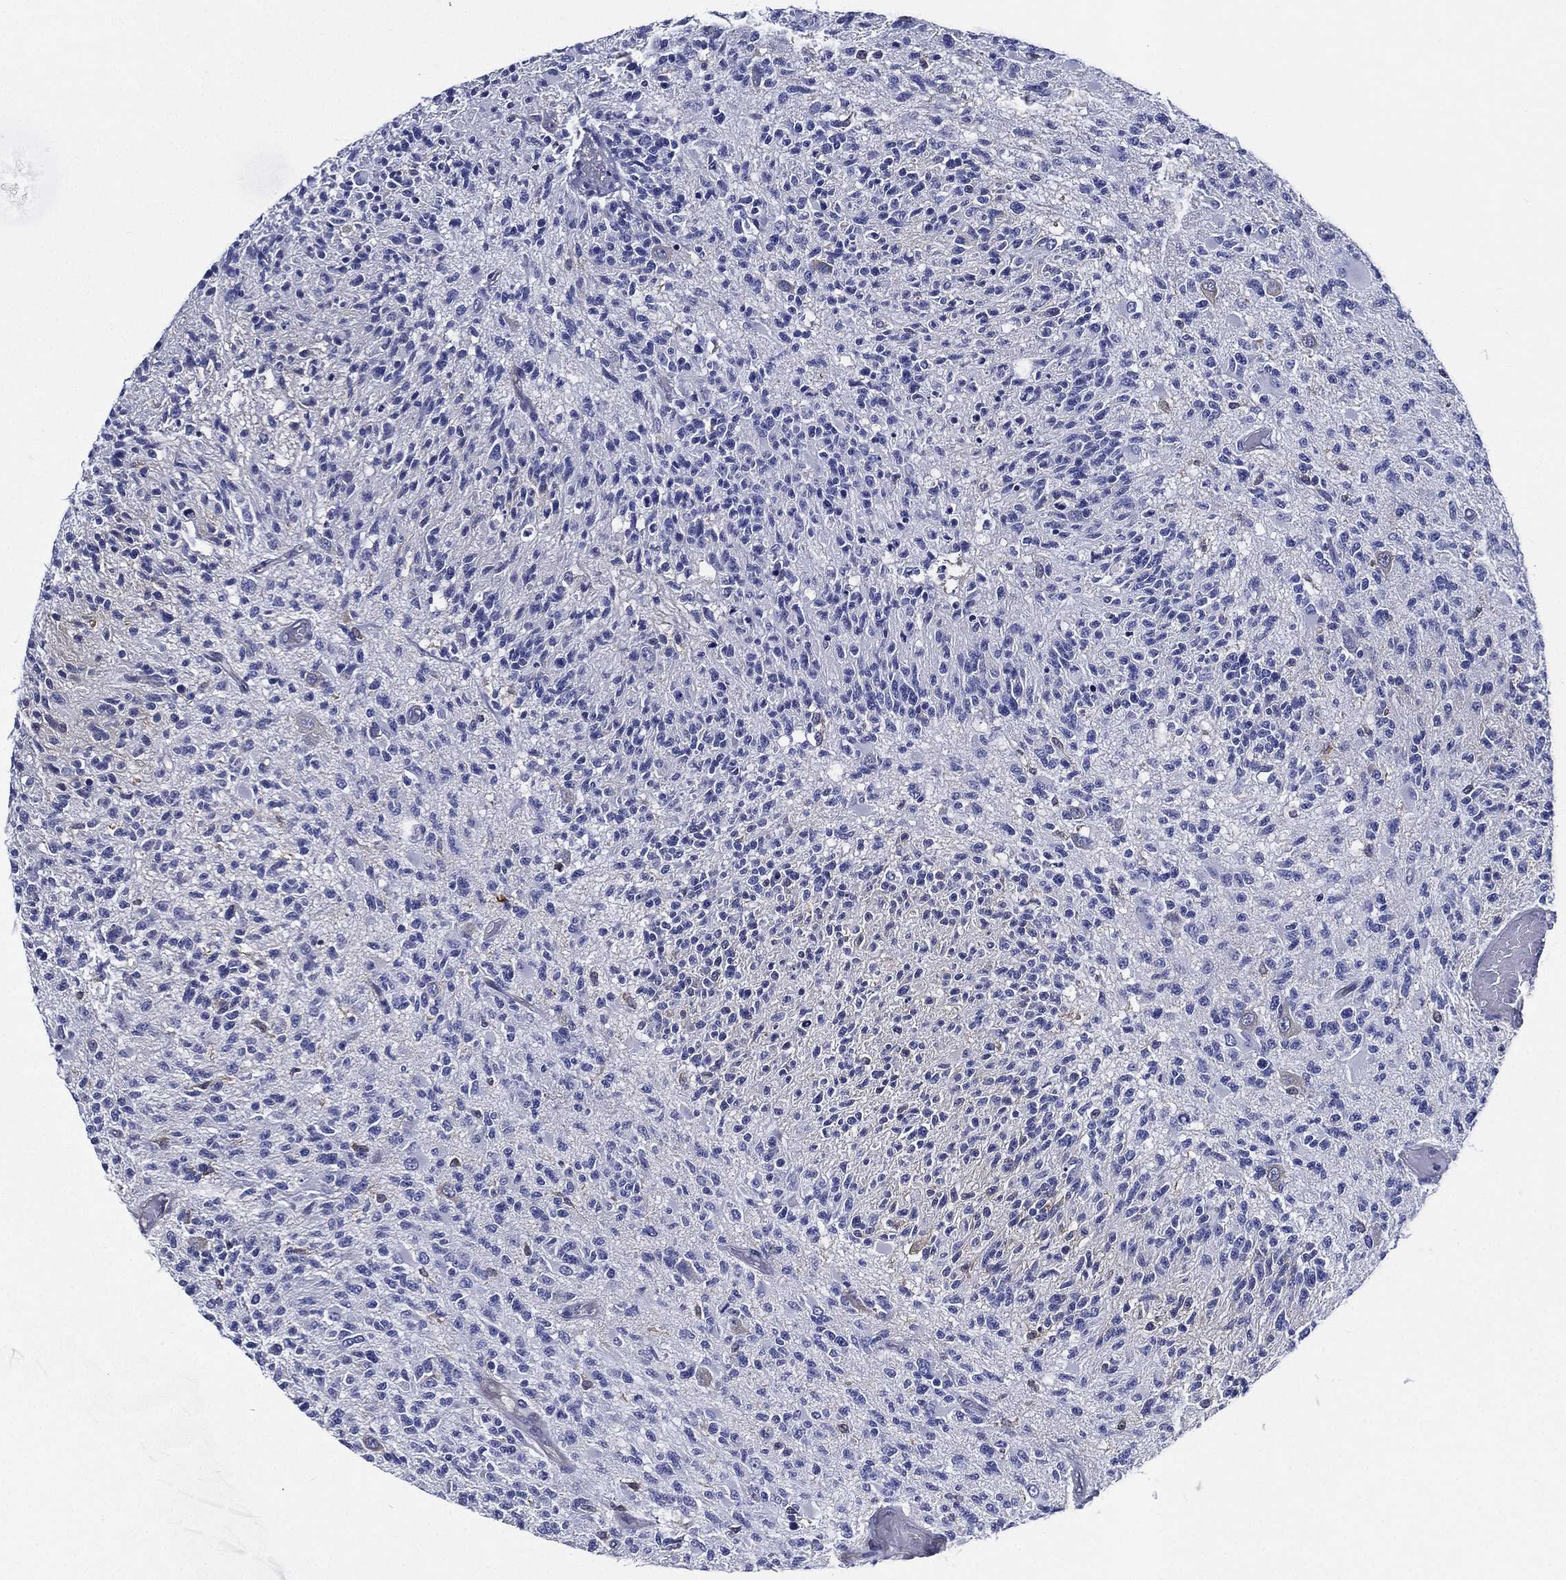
{"staining": {"intensity": "negative", "quantity": "none", "location": "none"}, "tissue": "glioma", "cell_type": "Tumor cells", "image_type": "cancer", "snomed": [{"axis": "morphology", "description": "Glioma, malignant, High grade"}, {"axis": "topography", "description": "Brain"}], "caption": "Human glioma stained for a protein using immunohistochemistry reveals no staining in tumor cells.", "gene": "NEDD9", "patient": {"sex": "female", "age": 63}}